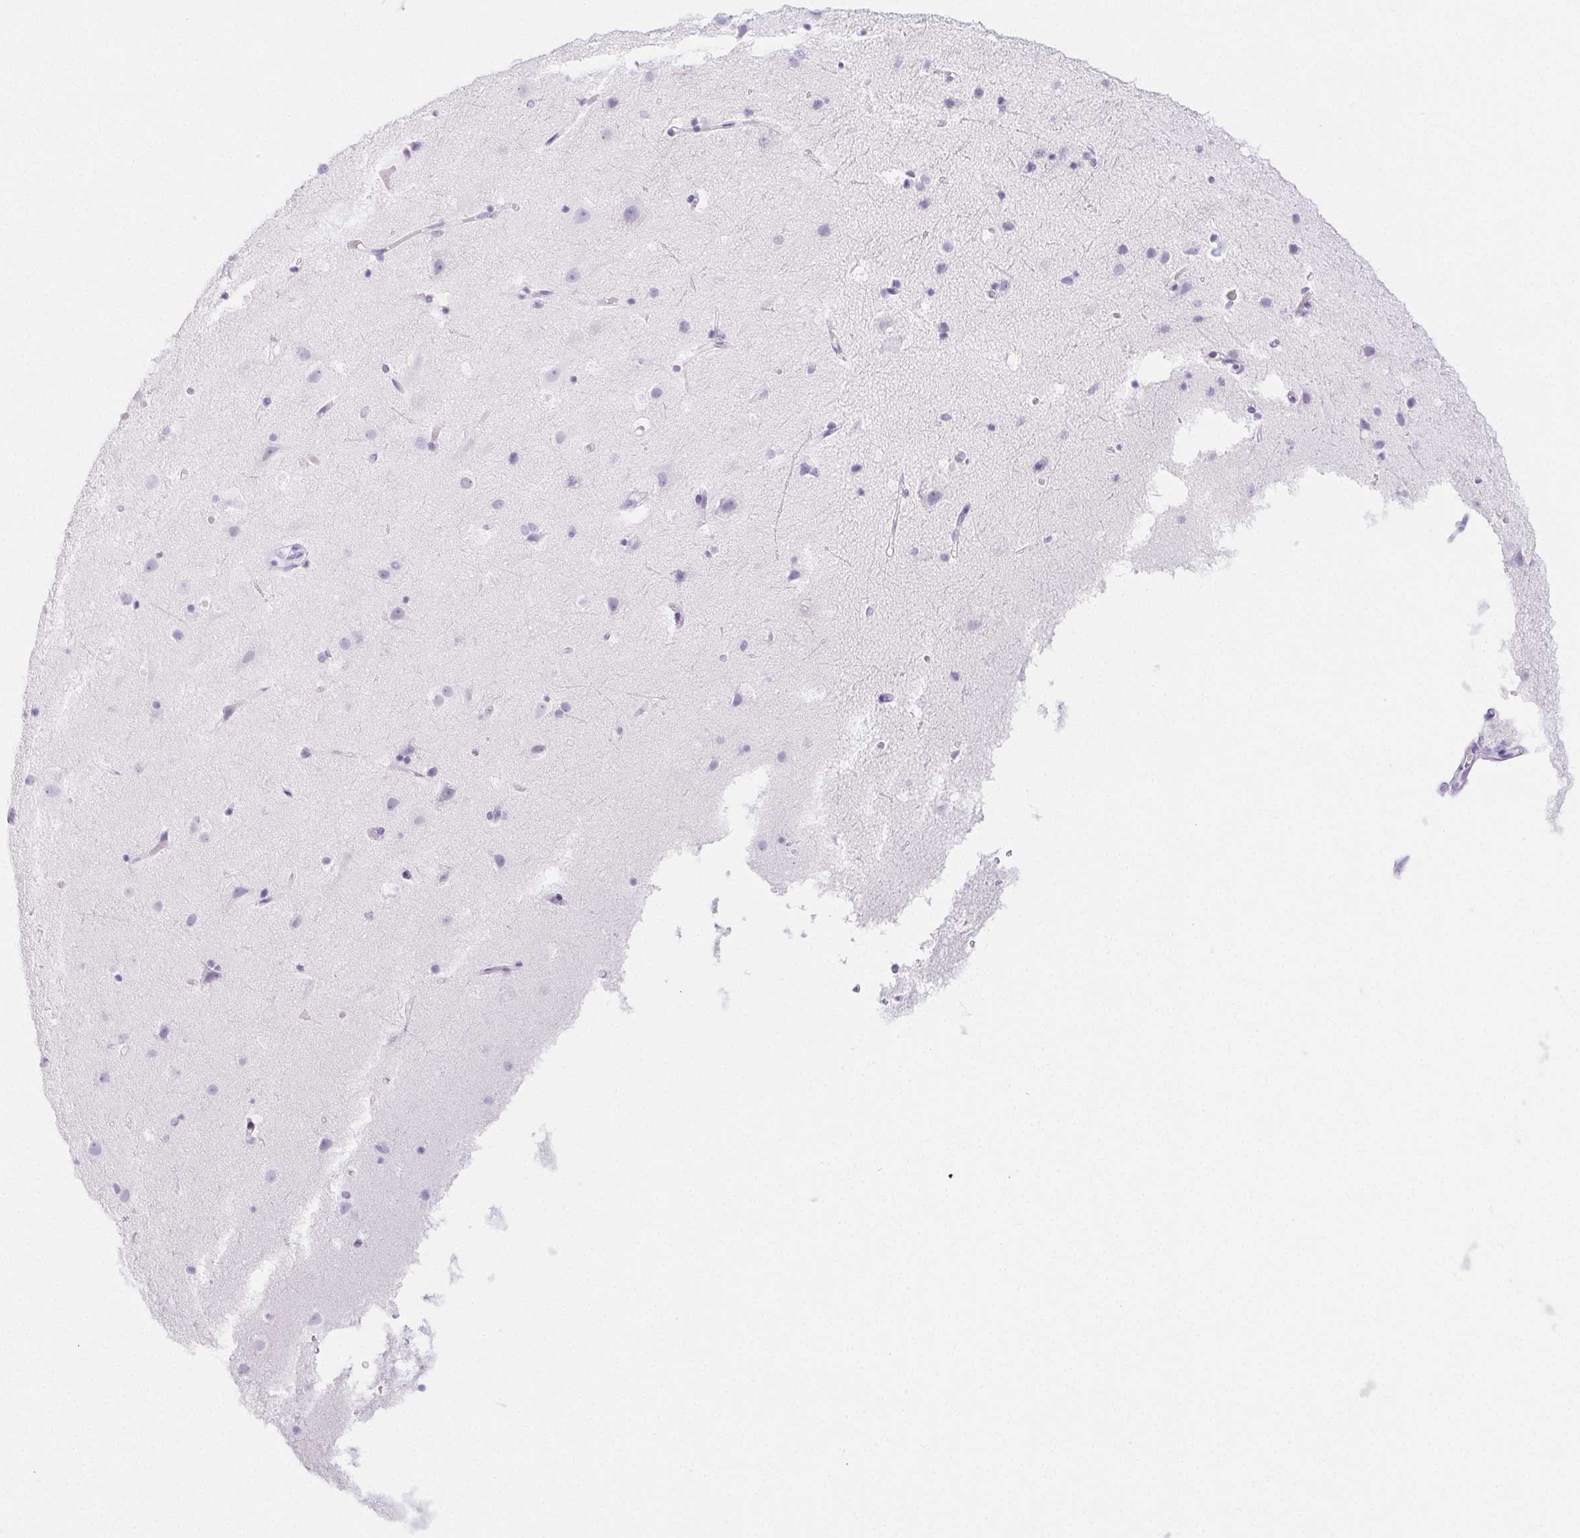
{"staining": {"intensity": "negative", "quantity": "none", "location": "none"}, "tissue": "cerebral cortex", "cell_type": "Endothelial cells", "image_type": "normal", "snomed": [{"axis": "morphology", "description": "Normal tissue, NOS"}, {"axis": "topography", "description": "Cerebral cortex"}], "caption": "Protein analysis of unremarkable cerebral cortex reveals no significant staining in endothelial cells. Nuclei are stained in blue.", "gene": "PI3", "patient": {"sex": "female", "age": 52}}